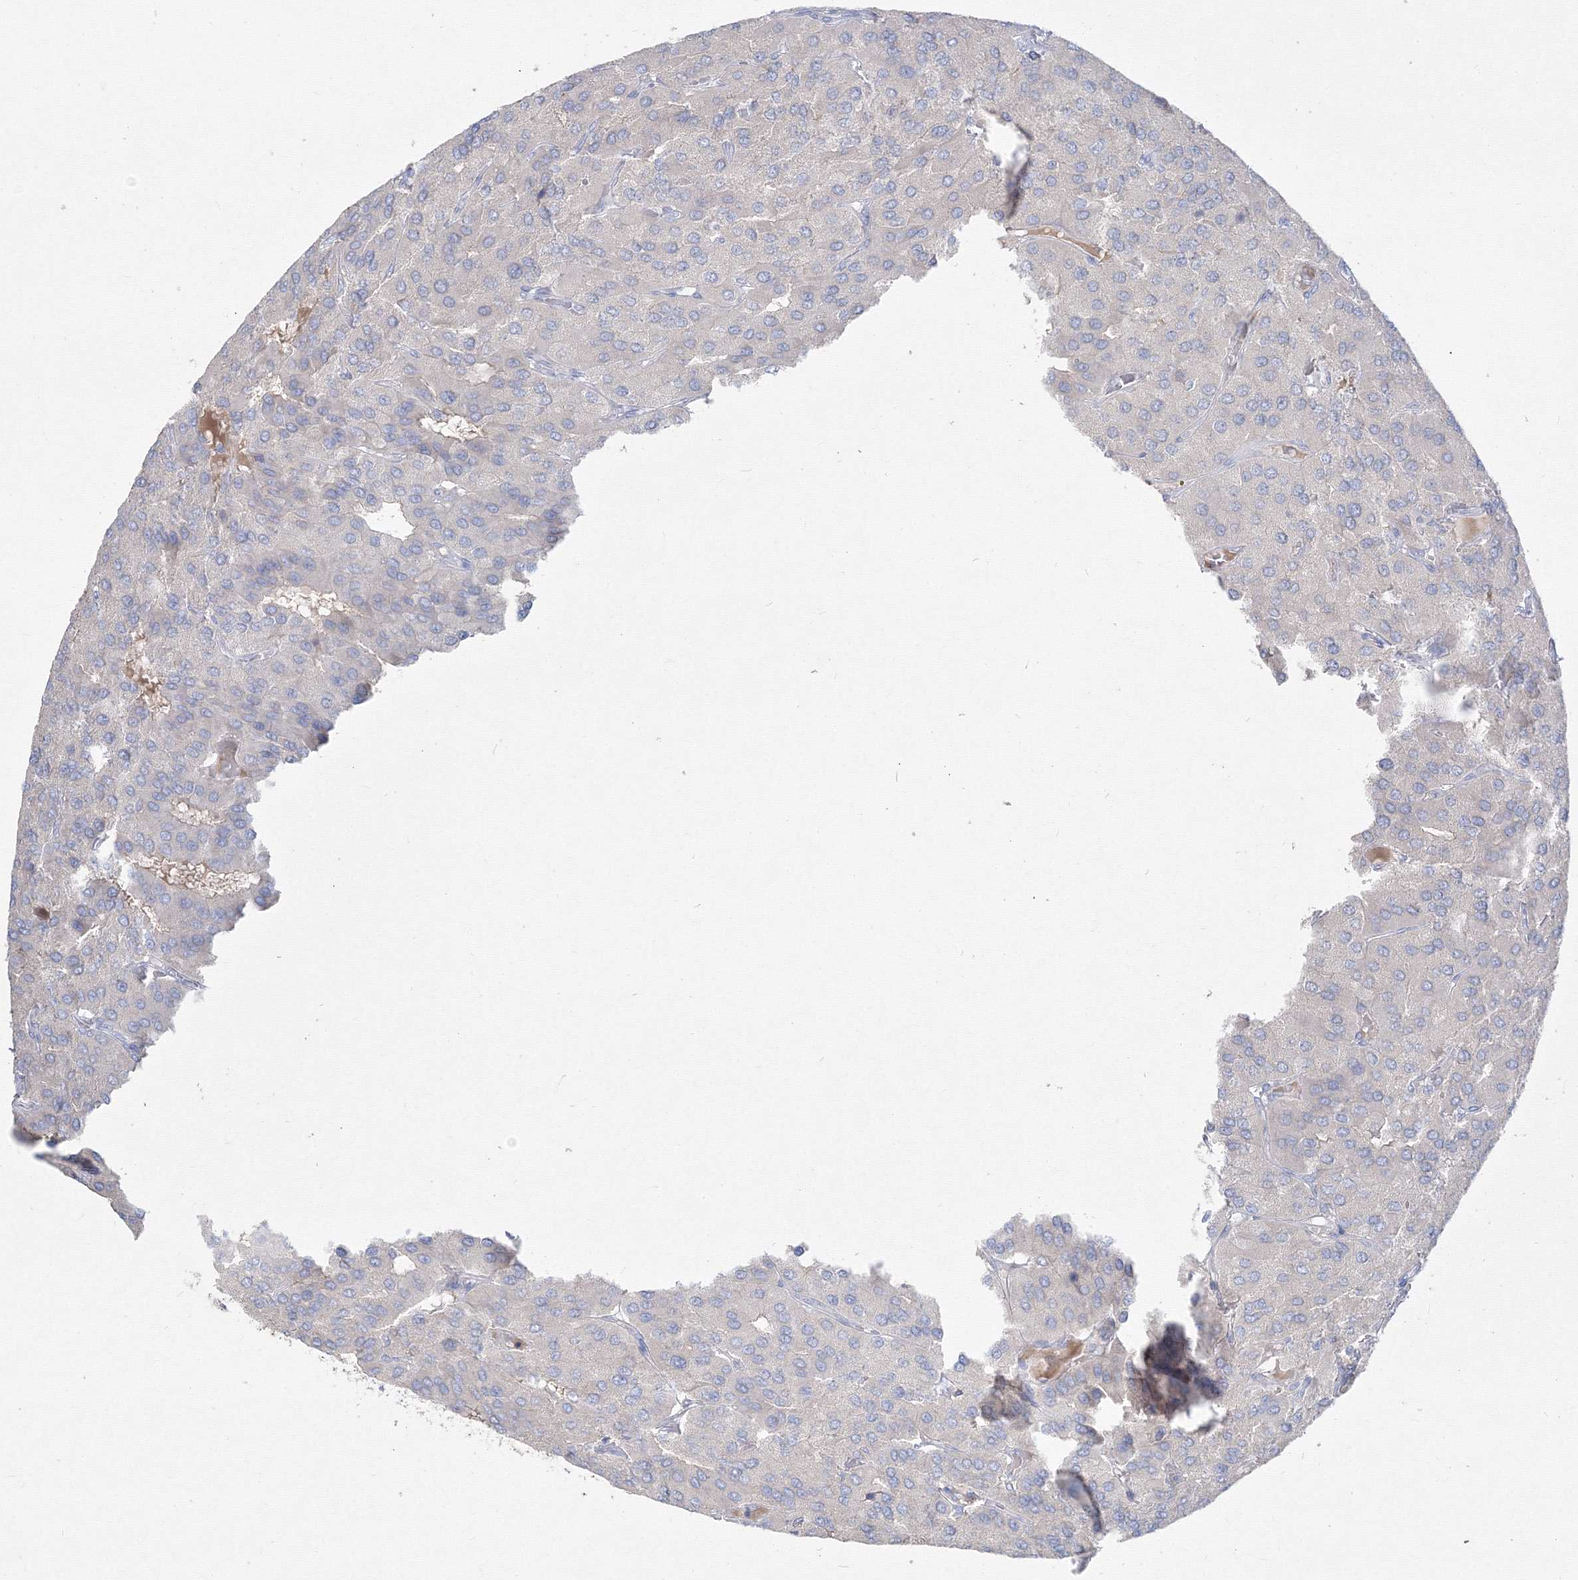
{"staining": {"intensity": "negative", "quantity": "none", "location": "none"}, "tissue": "parathyroid gland", "cell_type": "Glandular cells", "image_type": "normal", "snomed": [{"axis": "morphology", "description": "Normal tissue, NOS"}, {"axis": "morphology", "description": "Adenoma, NOS"}, {"axis": "topography", "description": "Parathyroid gland"}], "caption": "Glandular cells show no significant expression in normal parathyroid gland.", "gene": "FBXL8", "patient": {"sex": "female", "age": 86}}